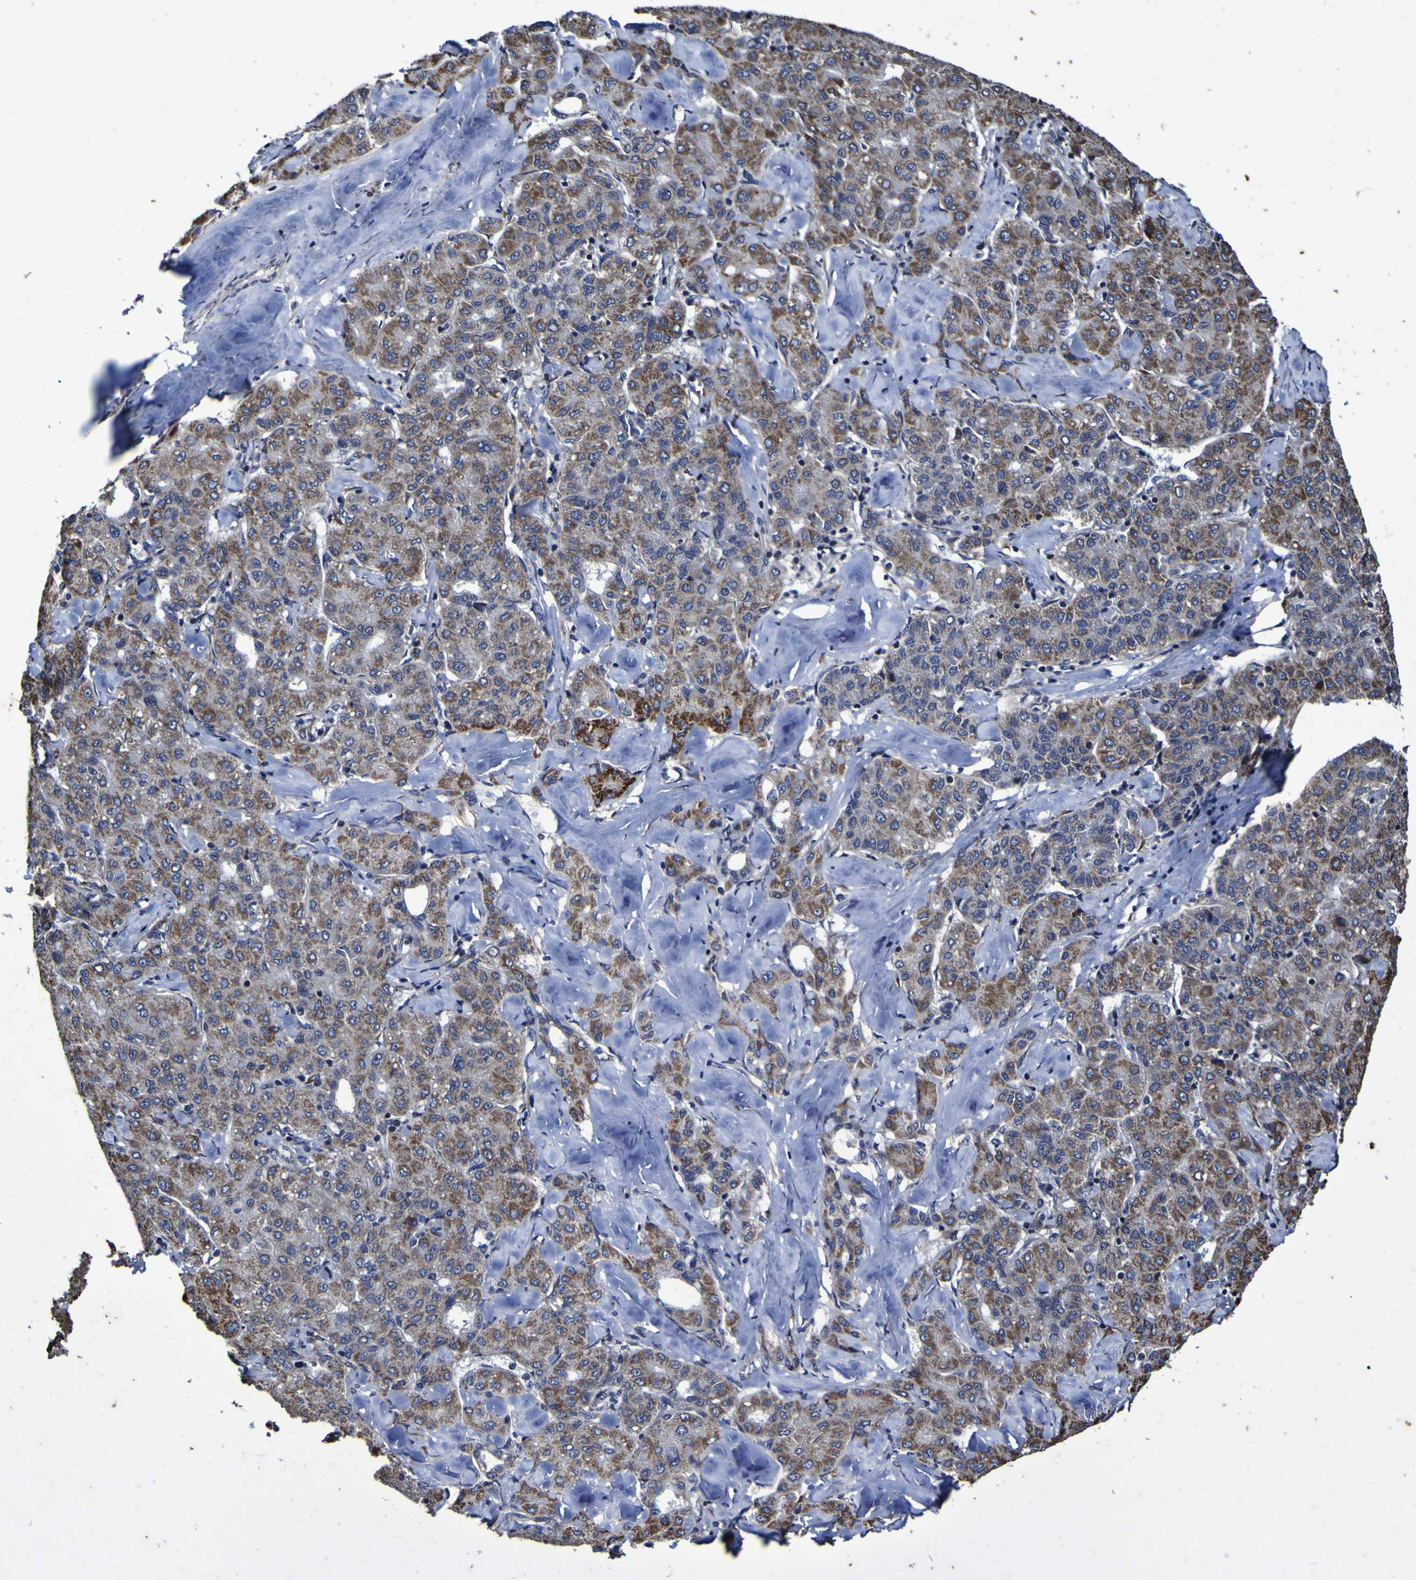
{"staining": {"intensity": "moderate", "quantity": "25%-75%", "location": "cytoplasmic/membranous"}, "tissue": "liver cancer", "cell_type": "Tumor cells", "image_type": "cancer", "snomed": [{"axis": "morphology", "description": "Carcinoma, Hepatocellular, NOS"}, {"axis": "topography", "description": "Liver"}], "caption": "Brown immunohistochemical staining in human liver hepatocellular carcinoma reveals moderate cytoplasmic/membranous positivity in approximately 25%-75% of tumor cells.", "gene": "P3H1", "patient": {"sex": "male", "age": 65}}